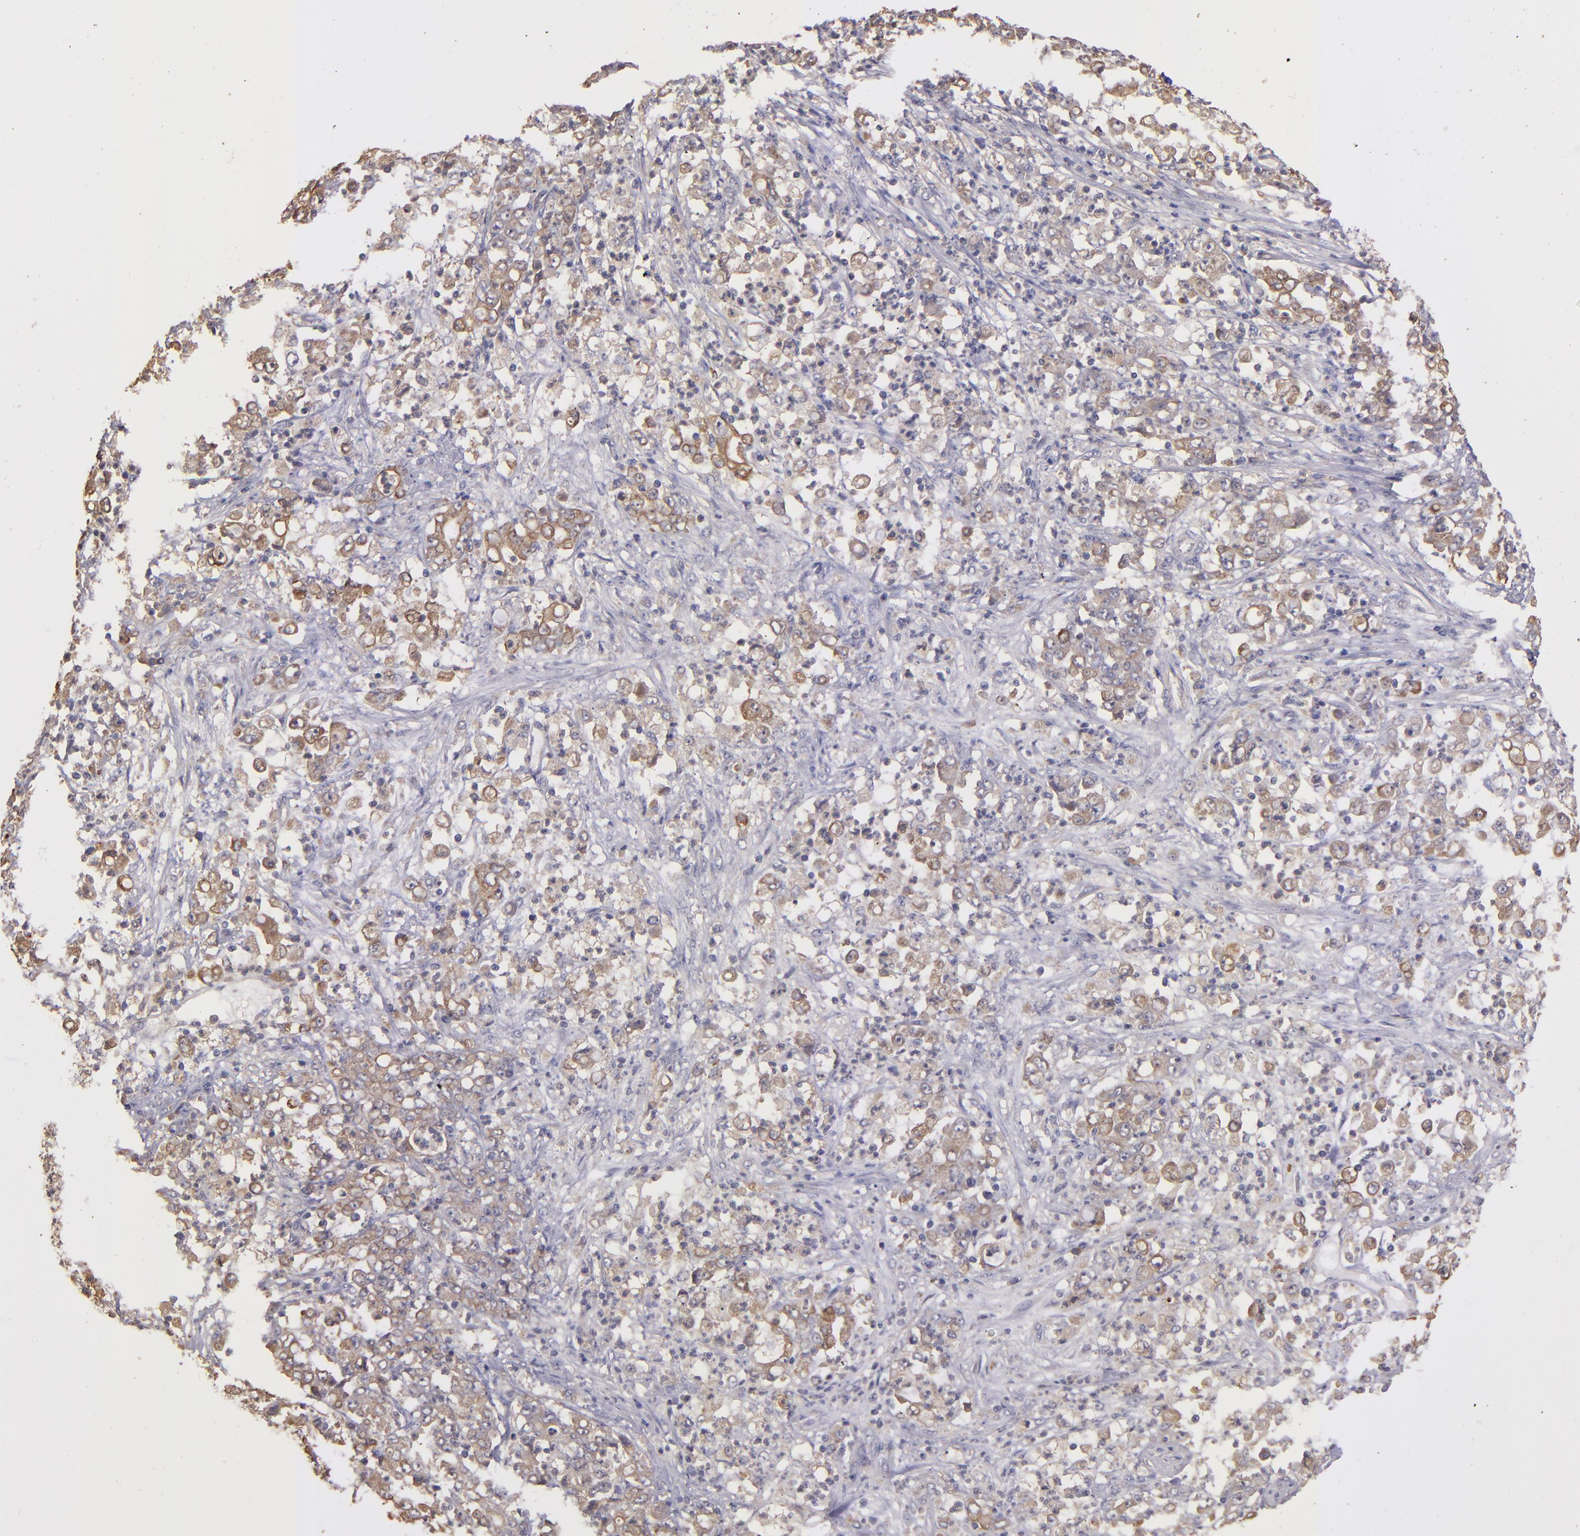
{"staining": {"intensity": "moderate", "quantity": "25%-75%", "location": "cytoplasmic/membranous"}, "tissue": "stomach cancer", "cell_type": "Tumor cells", "image_type": "cancer", "snomed": [{"axis": "morphology", "description": "Adenocarcinoma, NOS"}, {"axis": "topography", "description": "Stomach, lower"}], "caption": "Tumor cells exhibit medium levels of moderate cytoplasmic/membranous expression in about 25%-75% of cells in stomach cancer (adenocarcinoma). Nuclei are stained in blue.", "gene": "SRRD", "patient": {"sex": "female", "age": 71}}